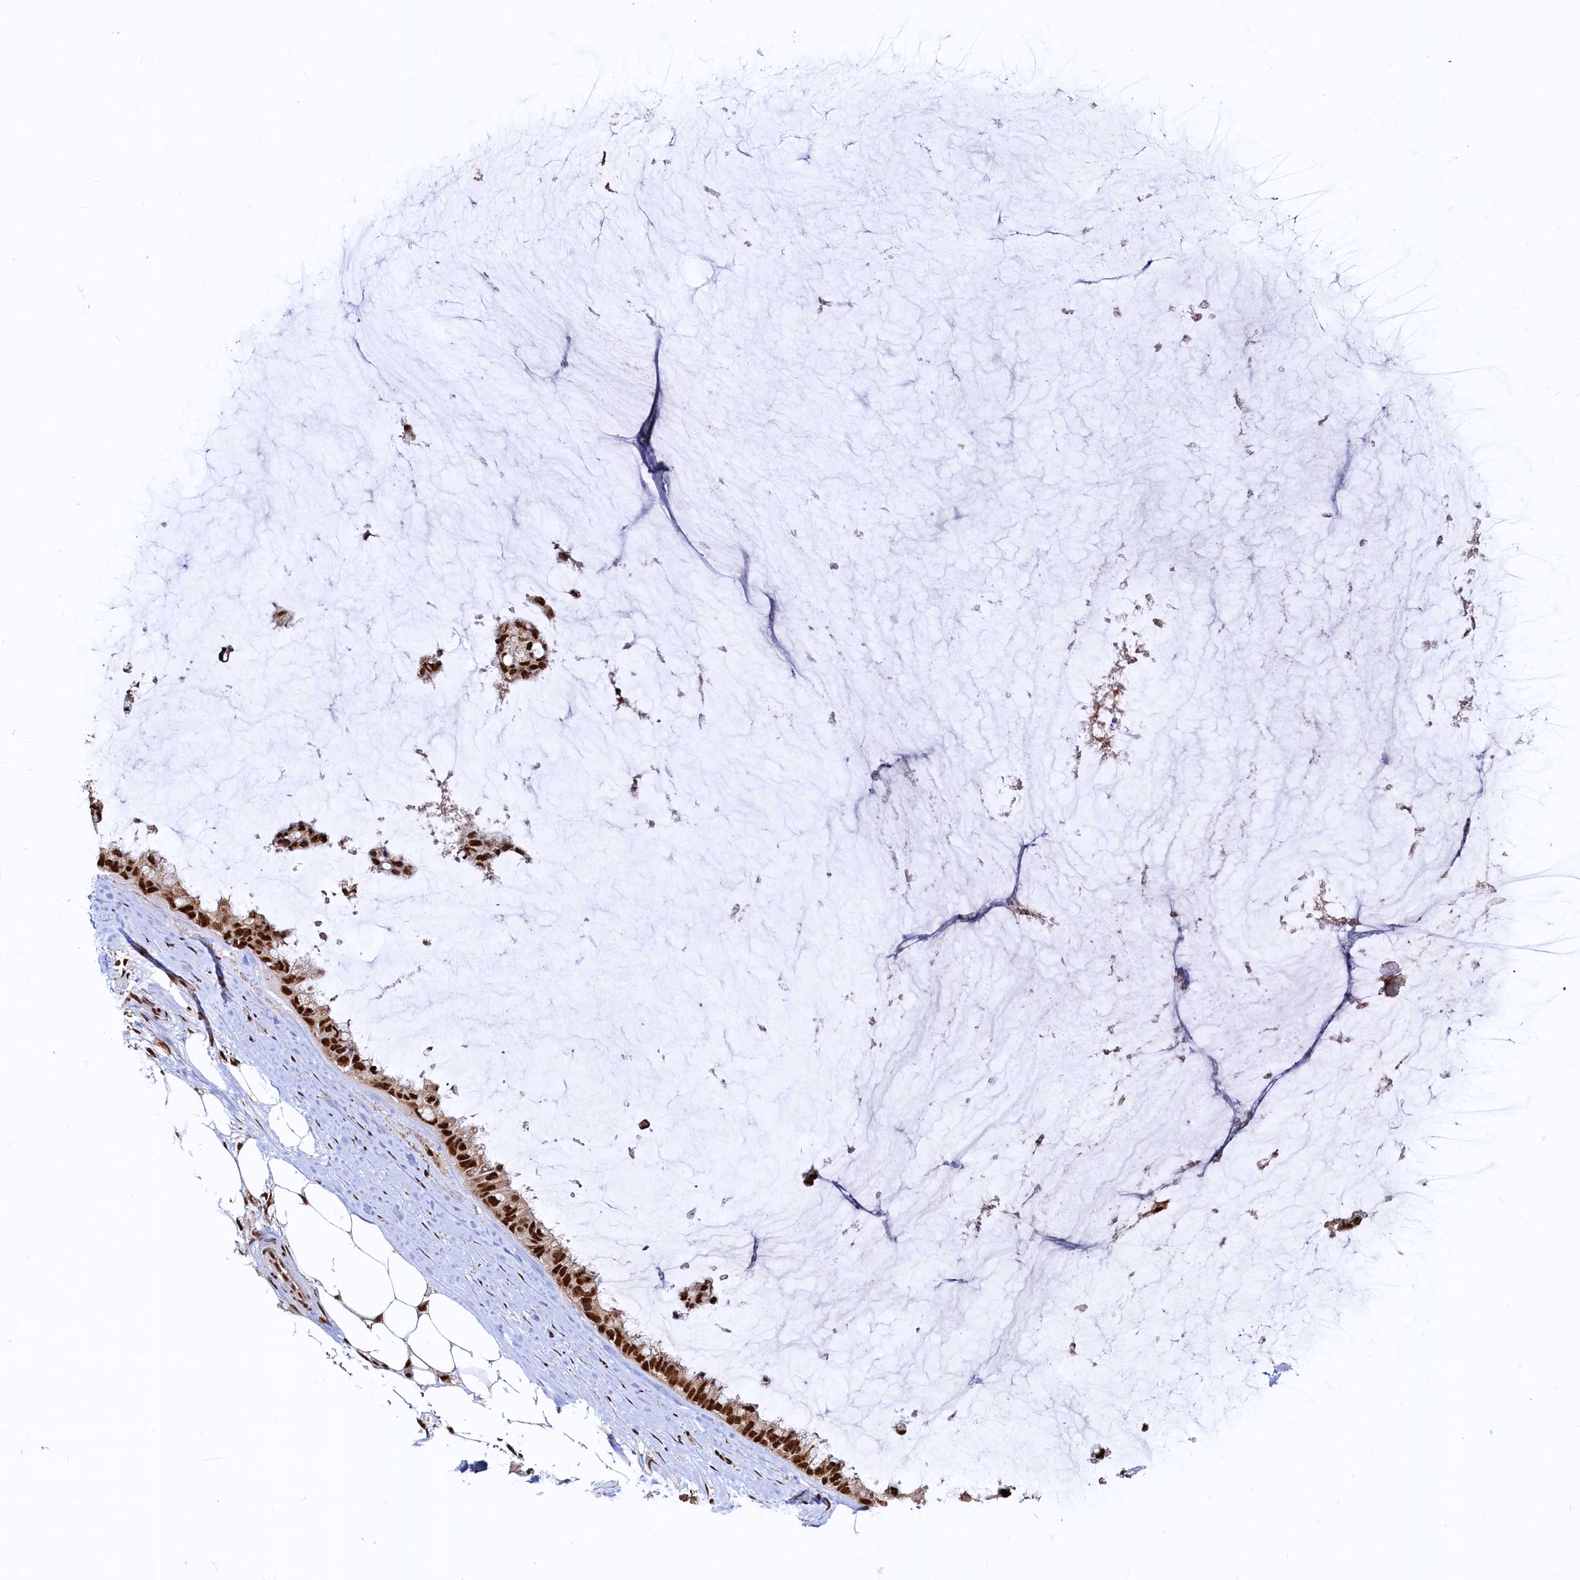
{"staining": {"intensity": "strong", "quantity": ">75%", "location": "cytoplasmic/membranous,nuclear"}, "tissue": "ovarian cancer", "cell_type": "Tumor cells", "image_type": "cancer", "snomed": [{"axis": "morphology", "description": "Cystadenocarcinoma, mucinous, NOS"}, {"axis": "topography", "description": "Ovary"}], "caption": "A high-resolution image shows IHC staining of mucinous cystadenocarcinoma (ovarian), which exhibits strong cytoplasmic/membranous and nuclear staining in about >75% of tumor cells.", "gene": "RSRC2", "patient": {"sex": "female", "age": 39}}